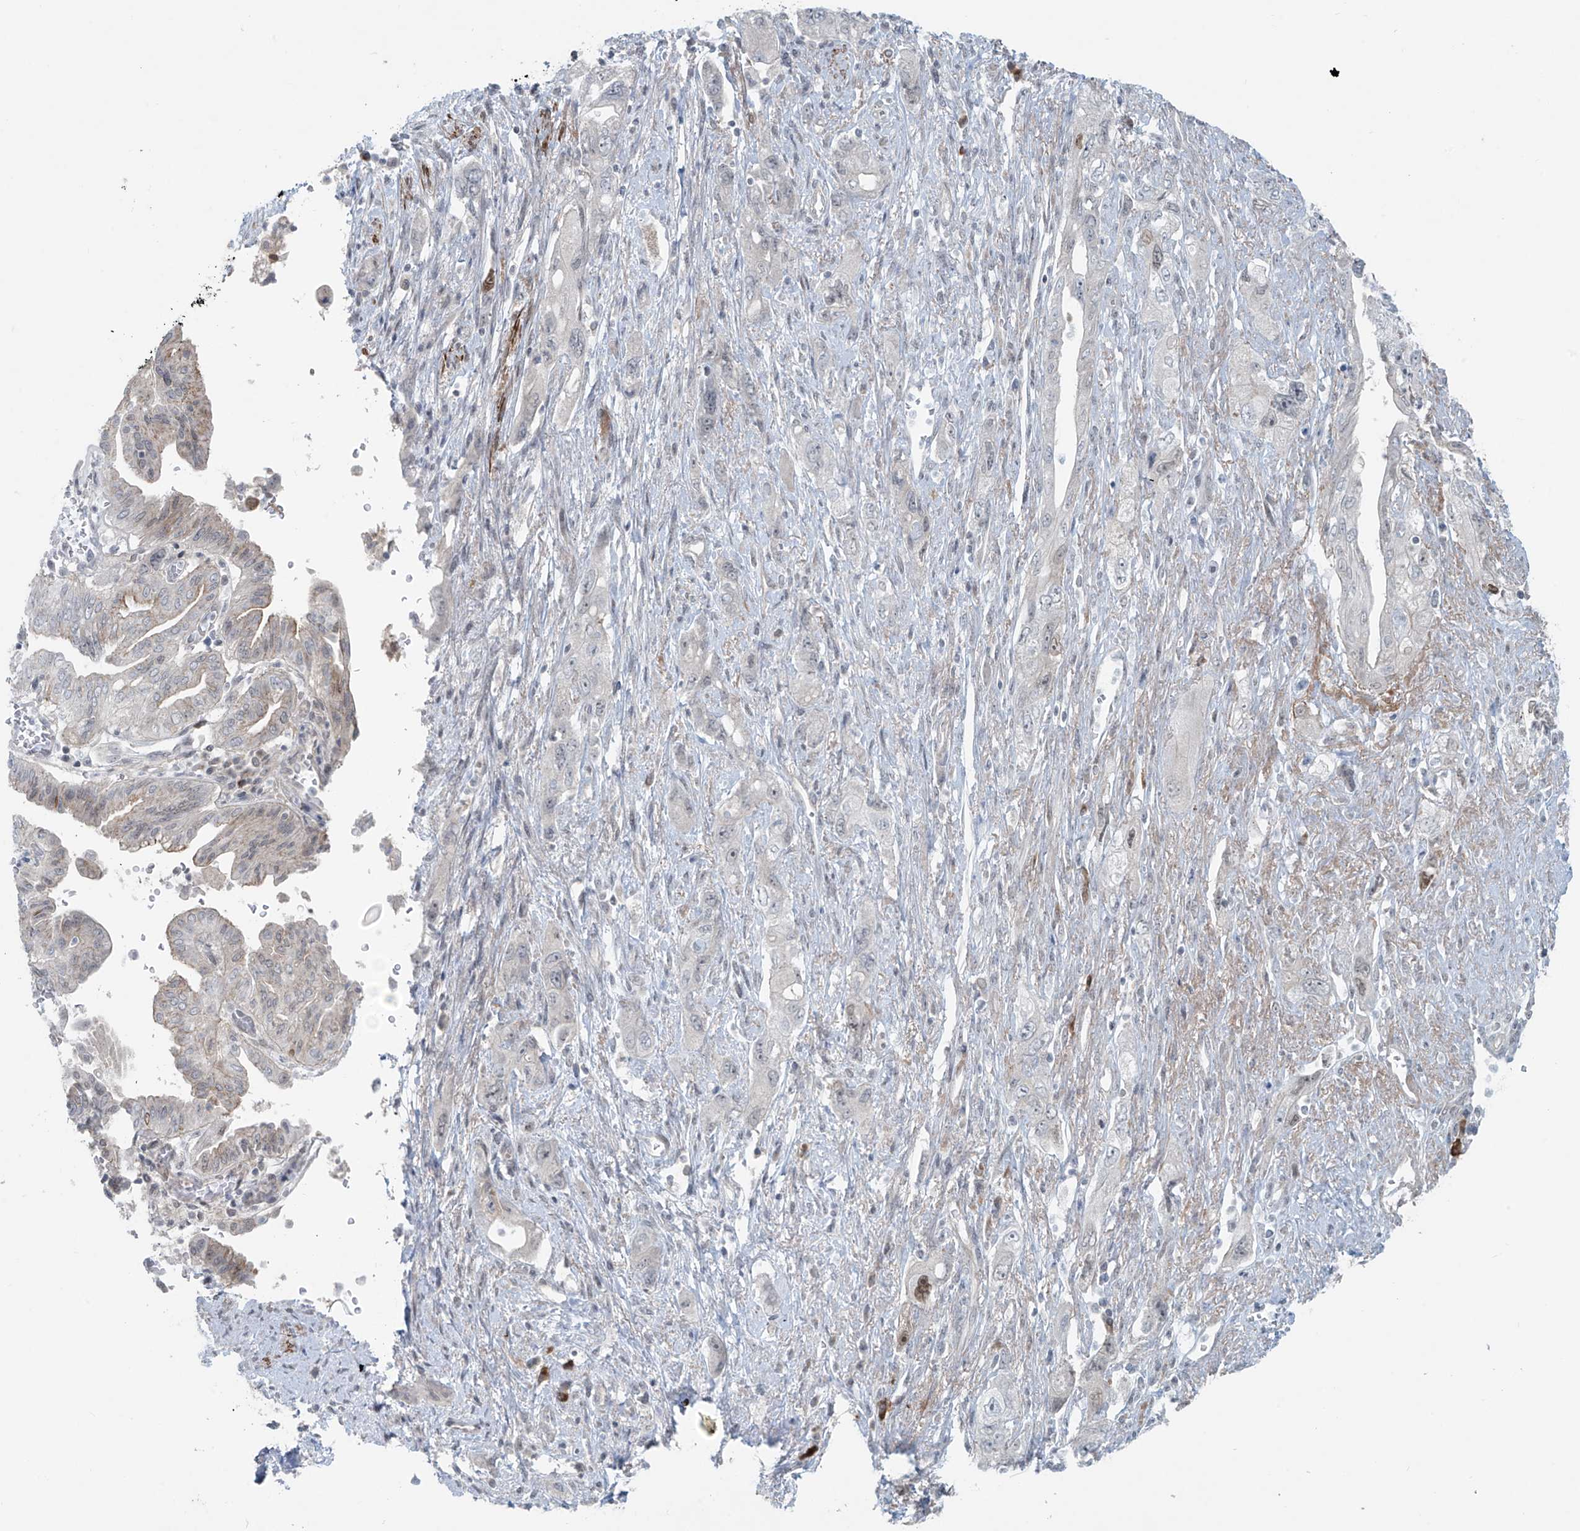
{"staining": {"intensity": "weak", "quantity": "<25%", "location": "cytoplasmic/membranous"}, "tissue": "pancreatic cancer", "cell_type": "Tumor cells", "image_type": "cancer", "snomed": [{"axis": "morphology", "description": "Adenocarcinoma, NOS"}, {"axis": "topography", "description": "Pancreas"}], "caption": "Micrograph shows no significant protein staining in tumor cells of pancreatic cancer (adenocarcinoma). (Stains: DAB IHC with hematoxylin counter stain, Microscopy: brightfield microscopy at high magnification).", "gene": "RASGEF1A", "patient": {"sex": "female", "age": 73}}